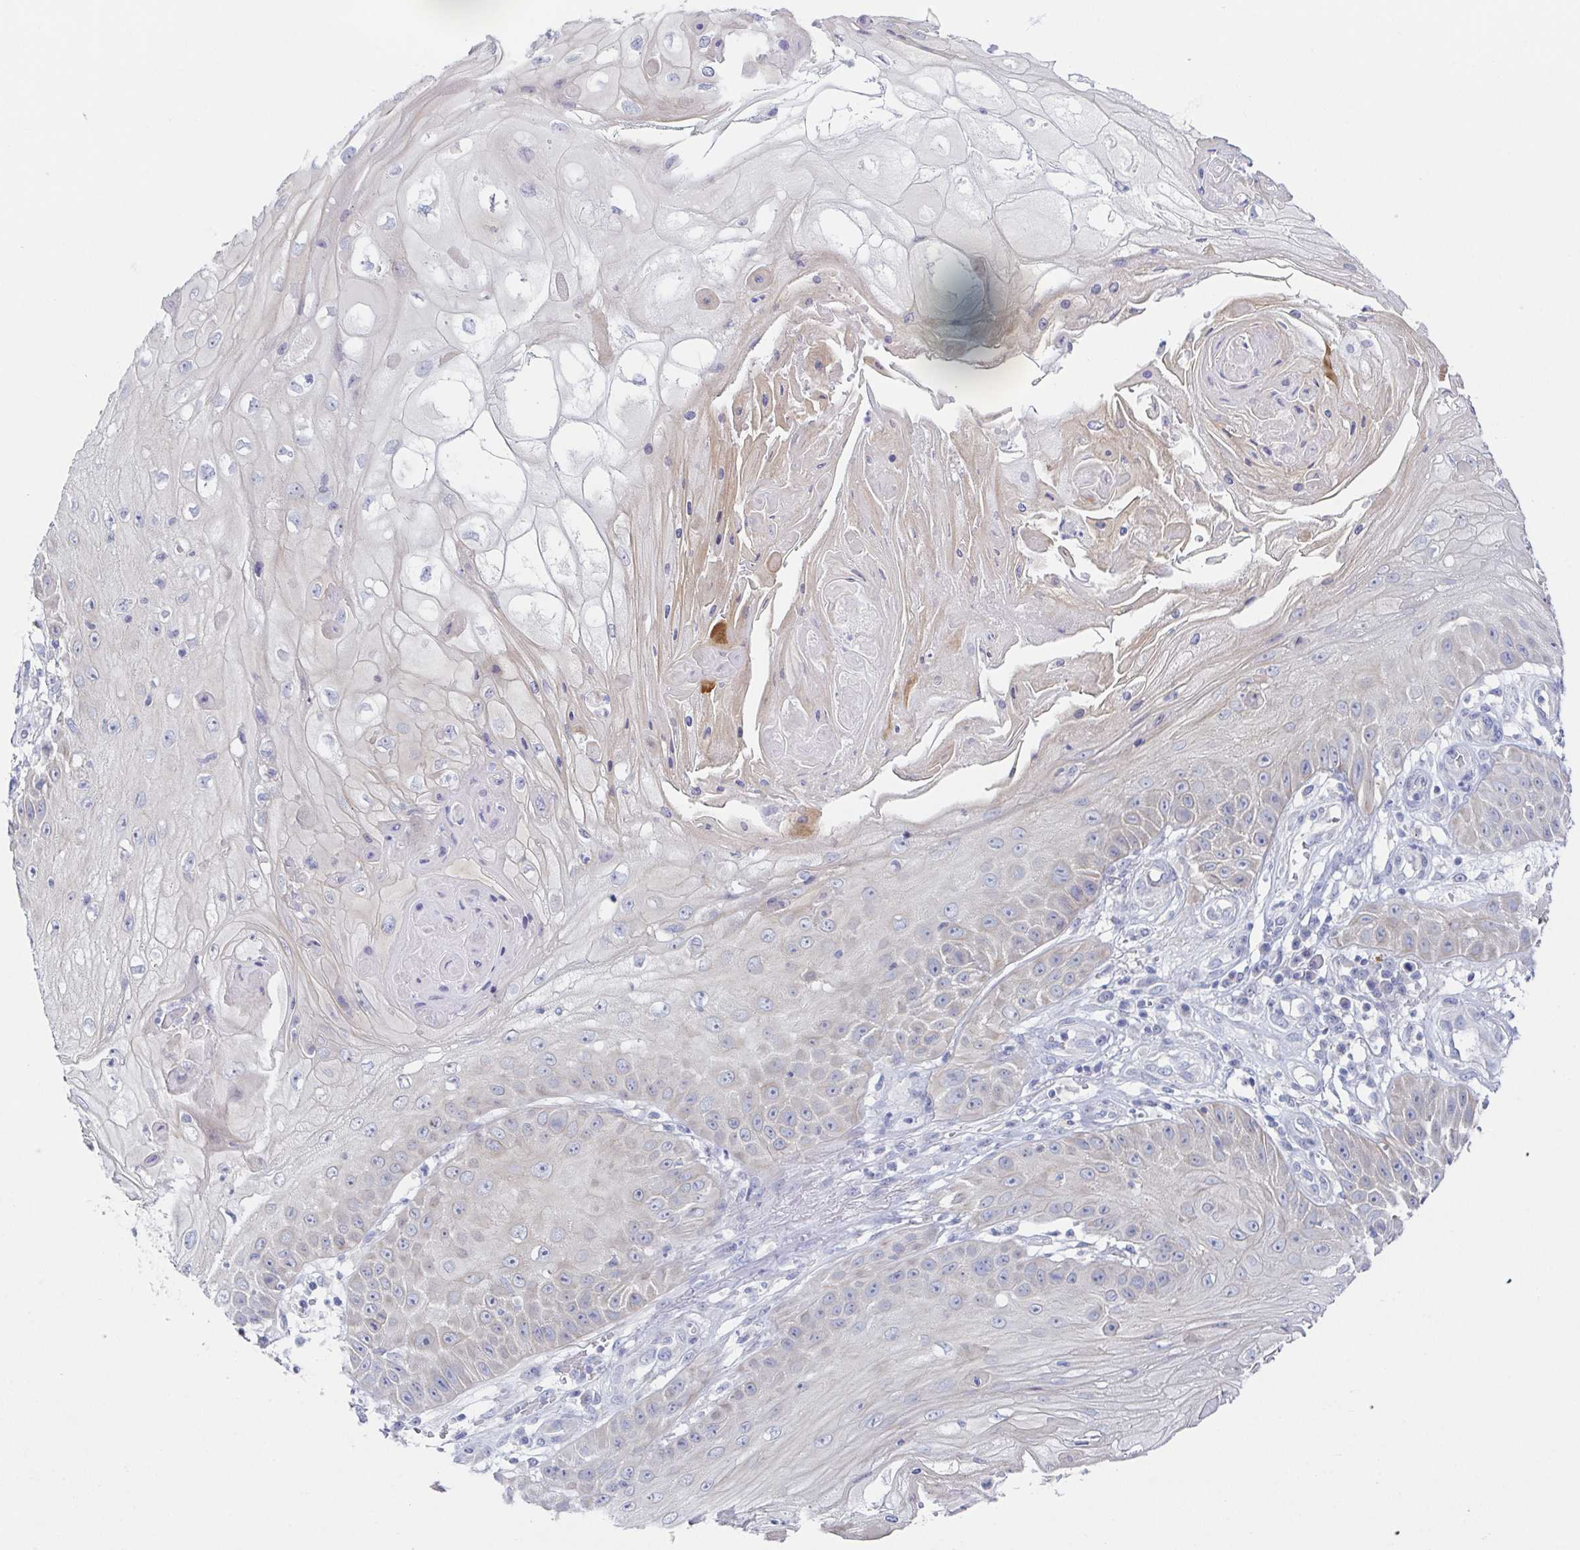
{"staining": {"intensity": "weak", "quantity": "<25%", "location": "cytoplasmic/membranous"}, "tissue": "skin cancer", "cell_type": "Tumor cells", "image_type": "cancer", "snomed": [{"axis": "morphology", "description": "Squamous cell carcinoma, NOS"}, {"axis": "topography", "description": "Skin"}], "caption": "Skin cancer stained for a protein using IHC reveals no positivity tumor cells.", "gene": "HTR2A", "patient": {"sex": "male", "age": 70}}